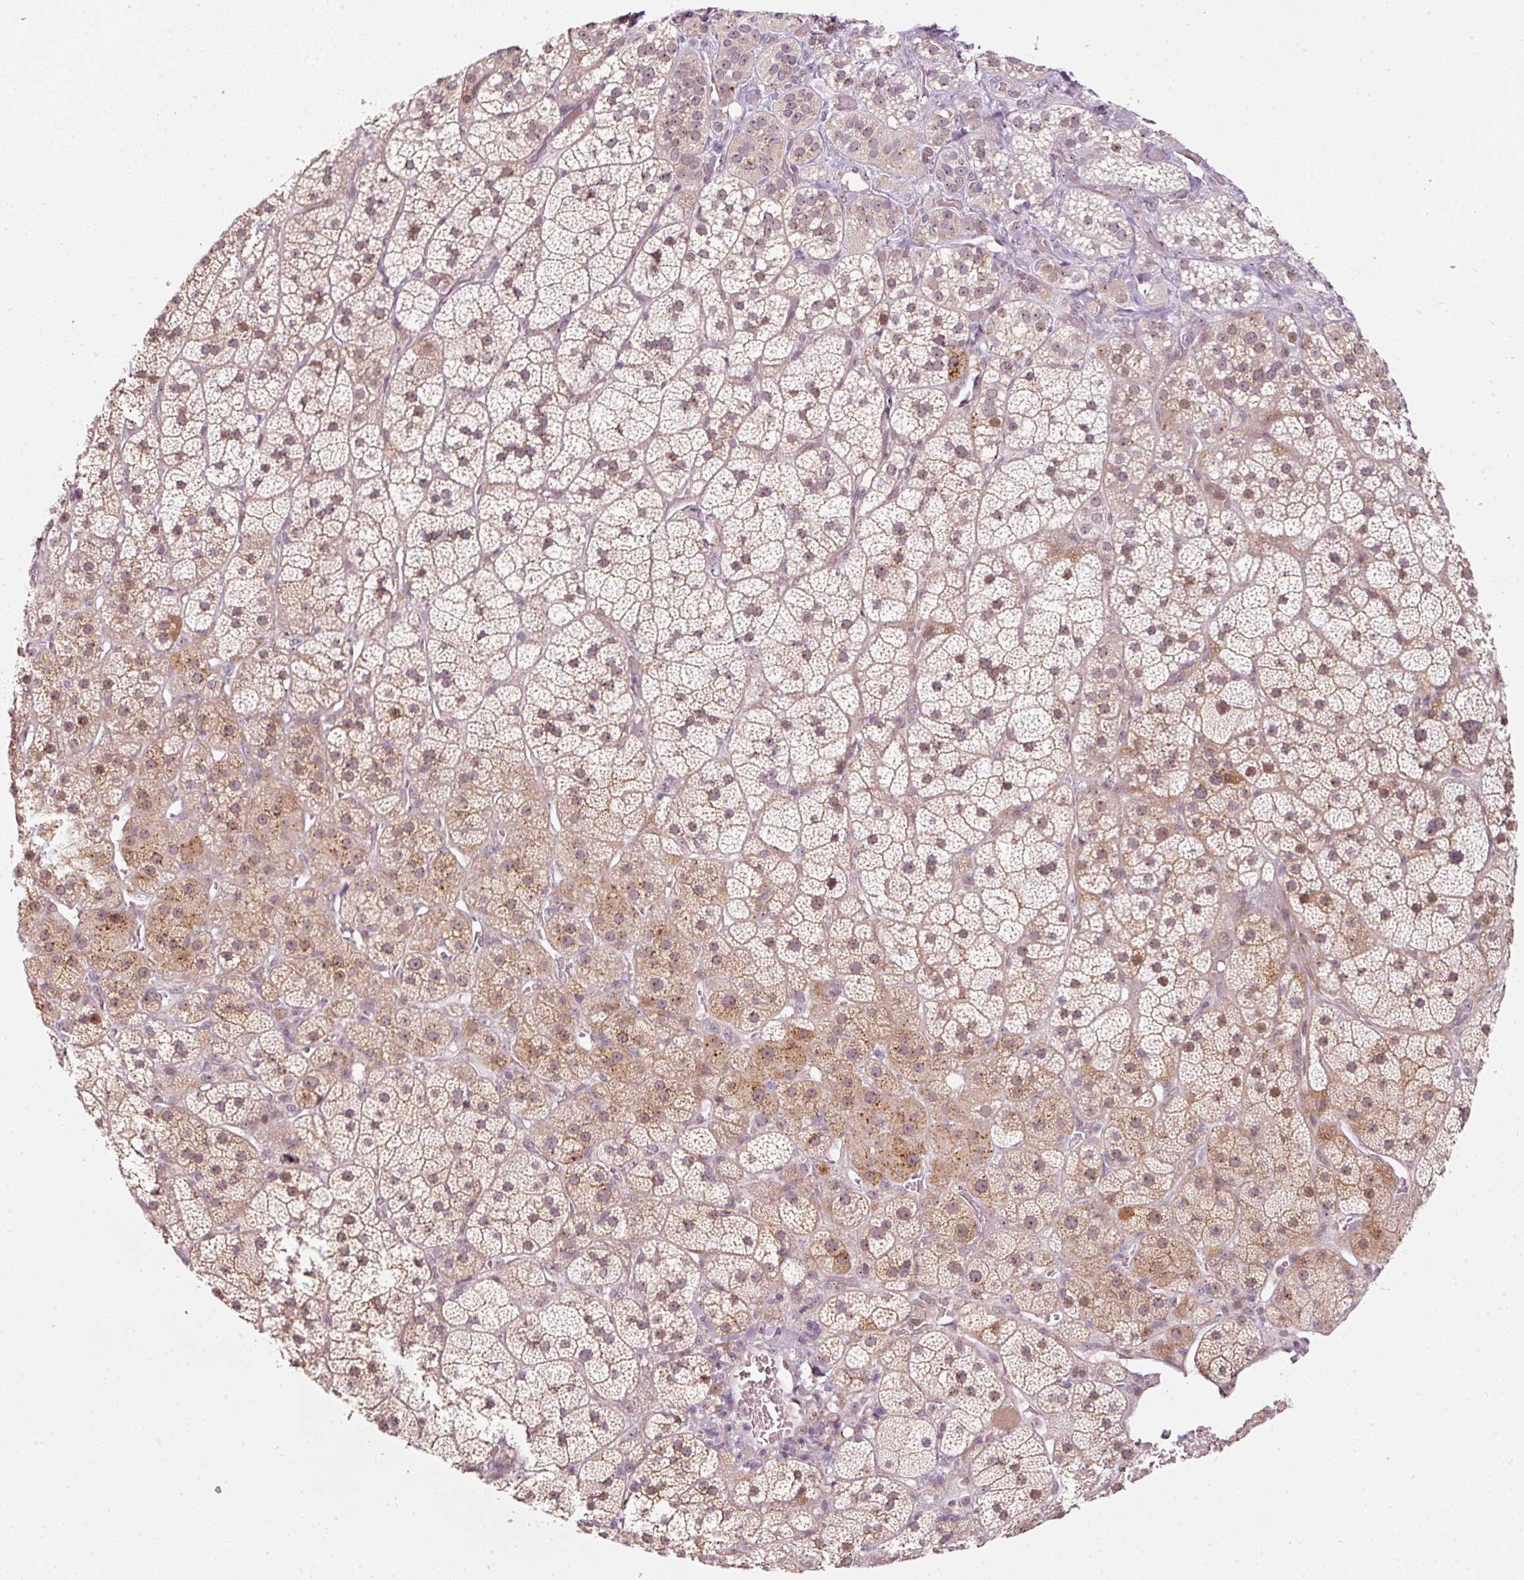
{"staining": {"intensity": "moderate", "quantity": ">75%", "location": "cytoplasmic/membranous,nuclear"}, "tissue": "adrenal gland", "cell_type": "Glandular cells", "image_type": "normal", "snomed": [{"axis": "morphology", "description": "Normal tissue, NOS"}, {"axis": "topography", "description": "Adrenal gland"}], "caption": "Immunohistochemical staining of normal human adrenal gland shows >75% levels of moderate cytoplasmic/membranous,nuclear protein positivity in about >75% of glandular cells. The staining was performed using DAB, with brown indicating positive protein expression. Nuclei are stained blue with hematoxylin.", "gene": "MXRA8", "patient": {"sex": "male", "age": 57}}